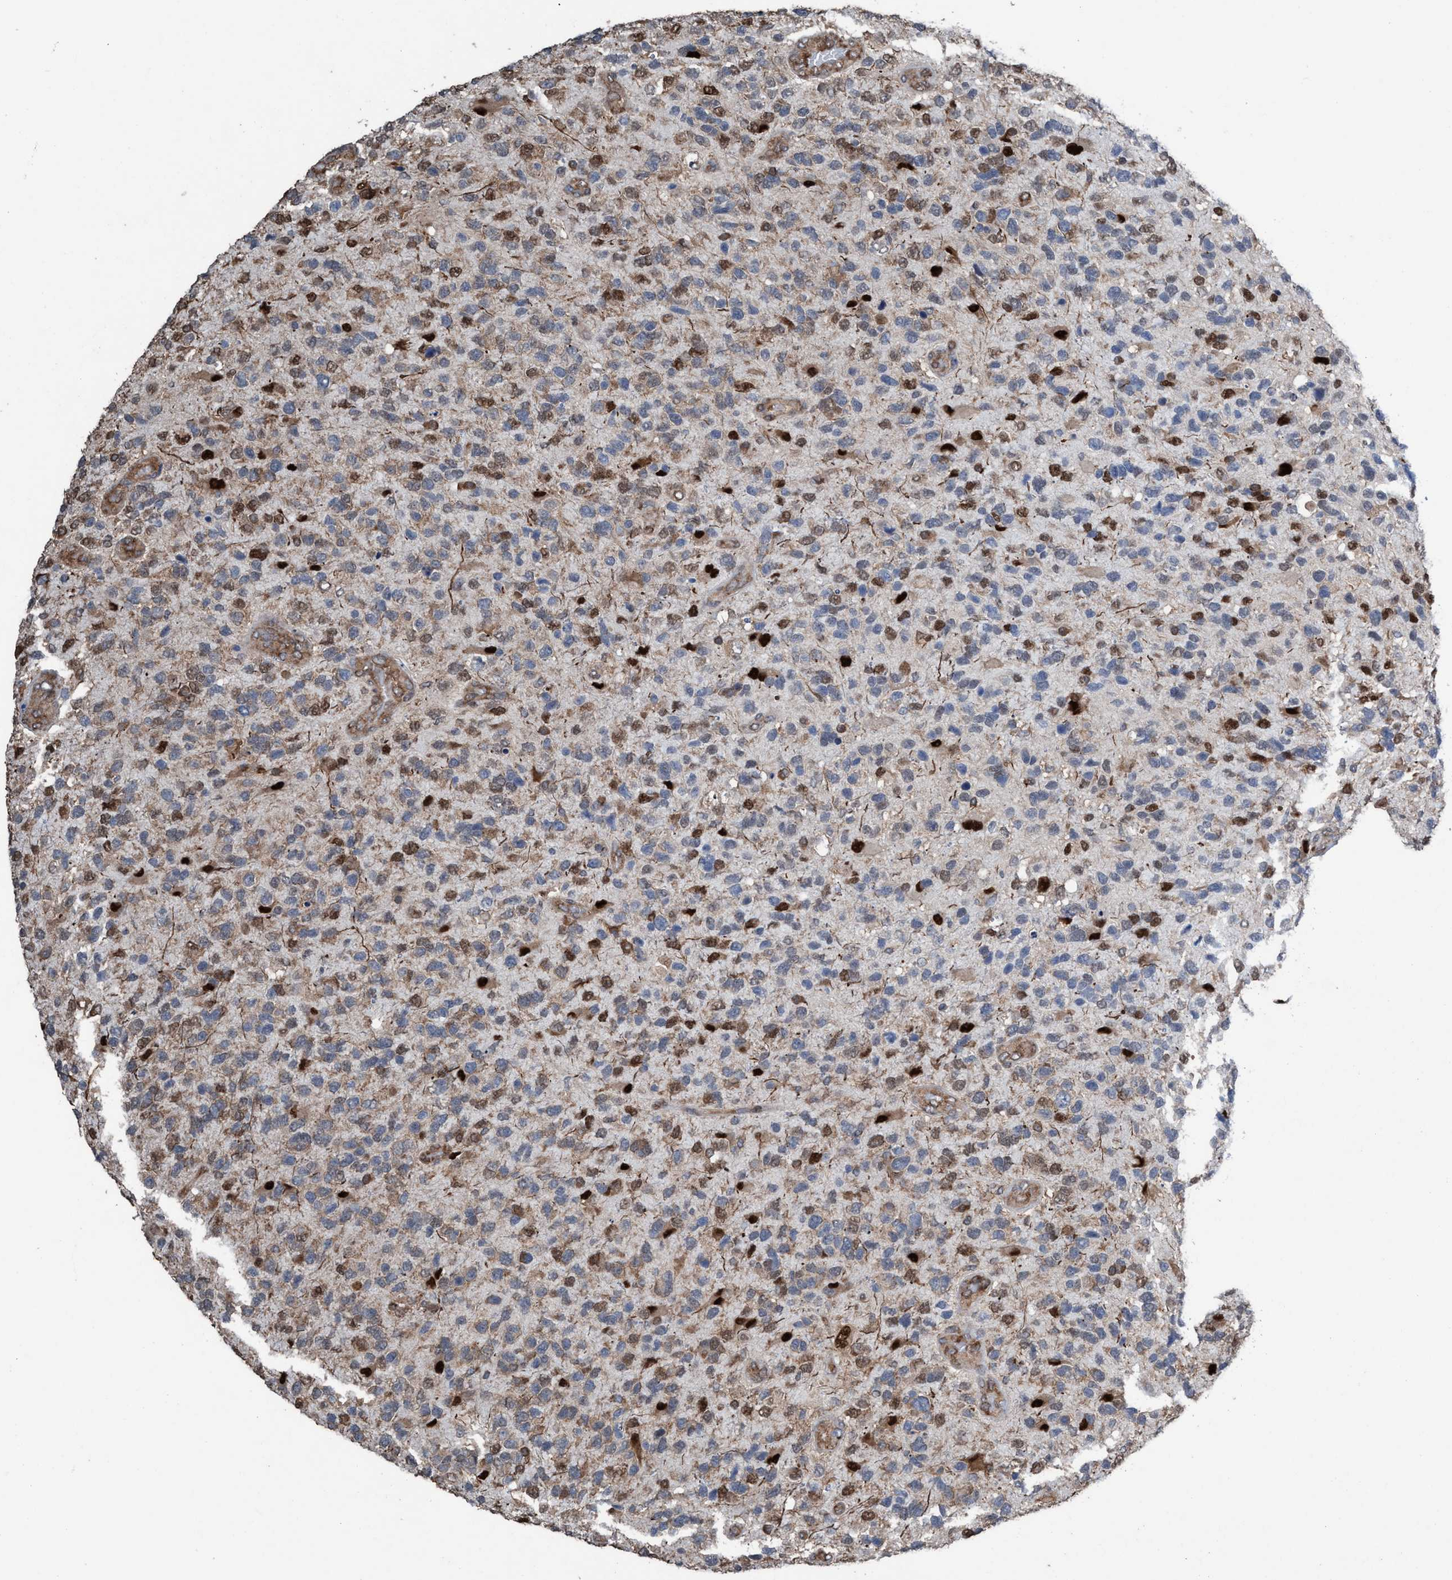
{"staining": {"intensity": "strong", "quantity": "25%-75%", "location": "cytoplasmic/membranous,nuclear"}, "tissue": "glioma", "cell_type": "Tumor cells", "image_type": "cancer", "snomed": [{"axis": "morphology", "description": "Glioma, malignant, High grade"}, {"axis": "topography", "description": "Brain"}], "caption": "The immunohistochemical stain shows strong cytoplasmic/membranous and nuclear positivity in tumor cells of glioma tissue.", "gene": "METAP2", "patient": {"sex": "female", "age": 58}}